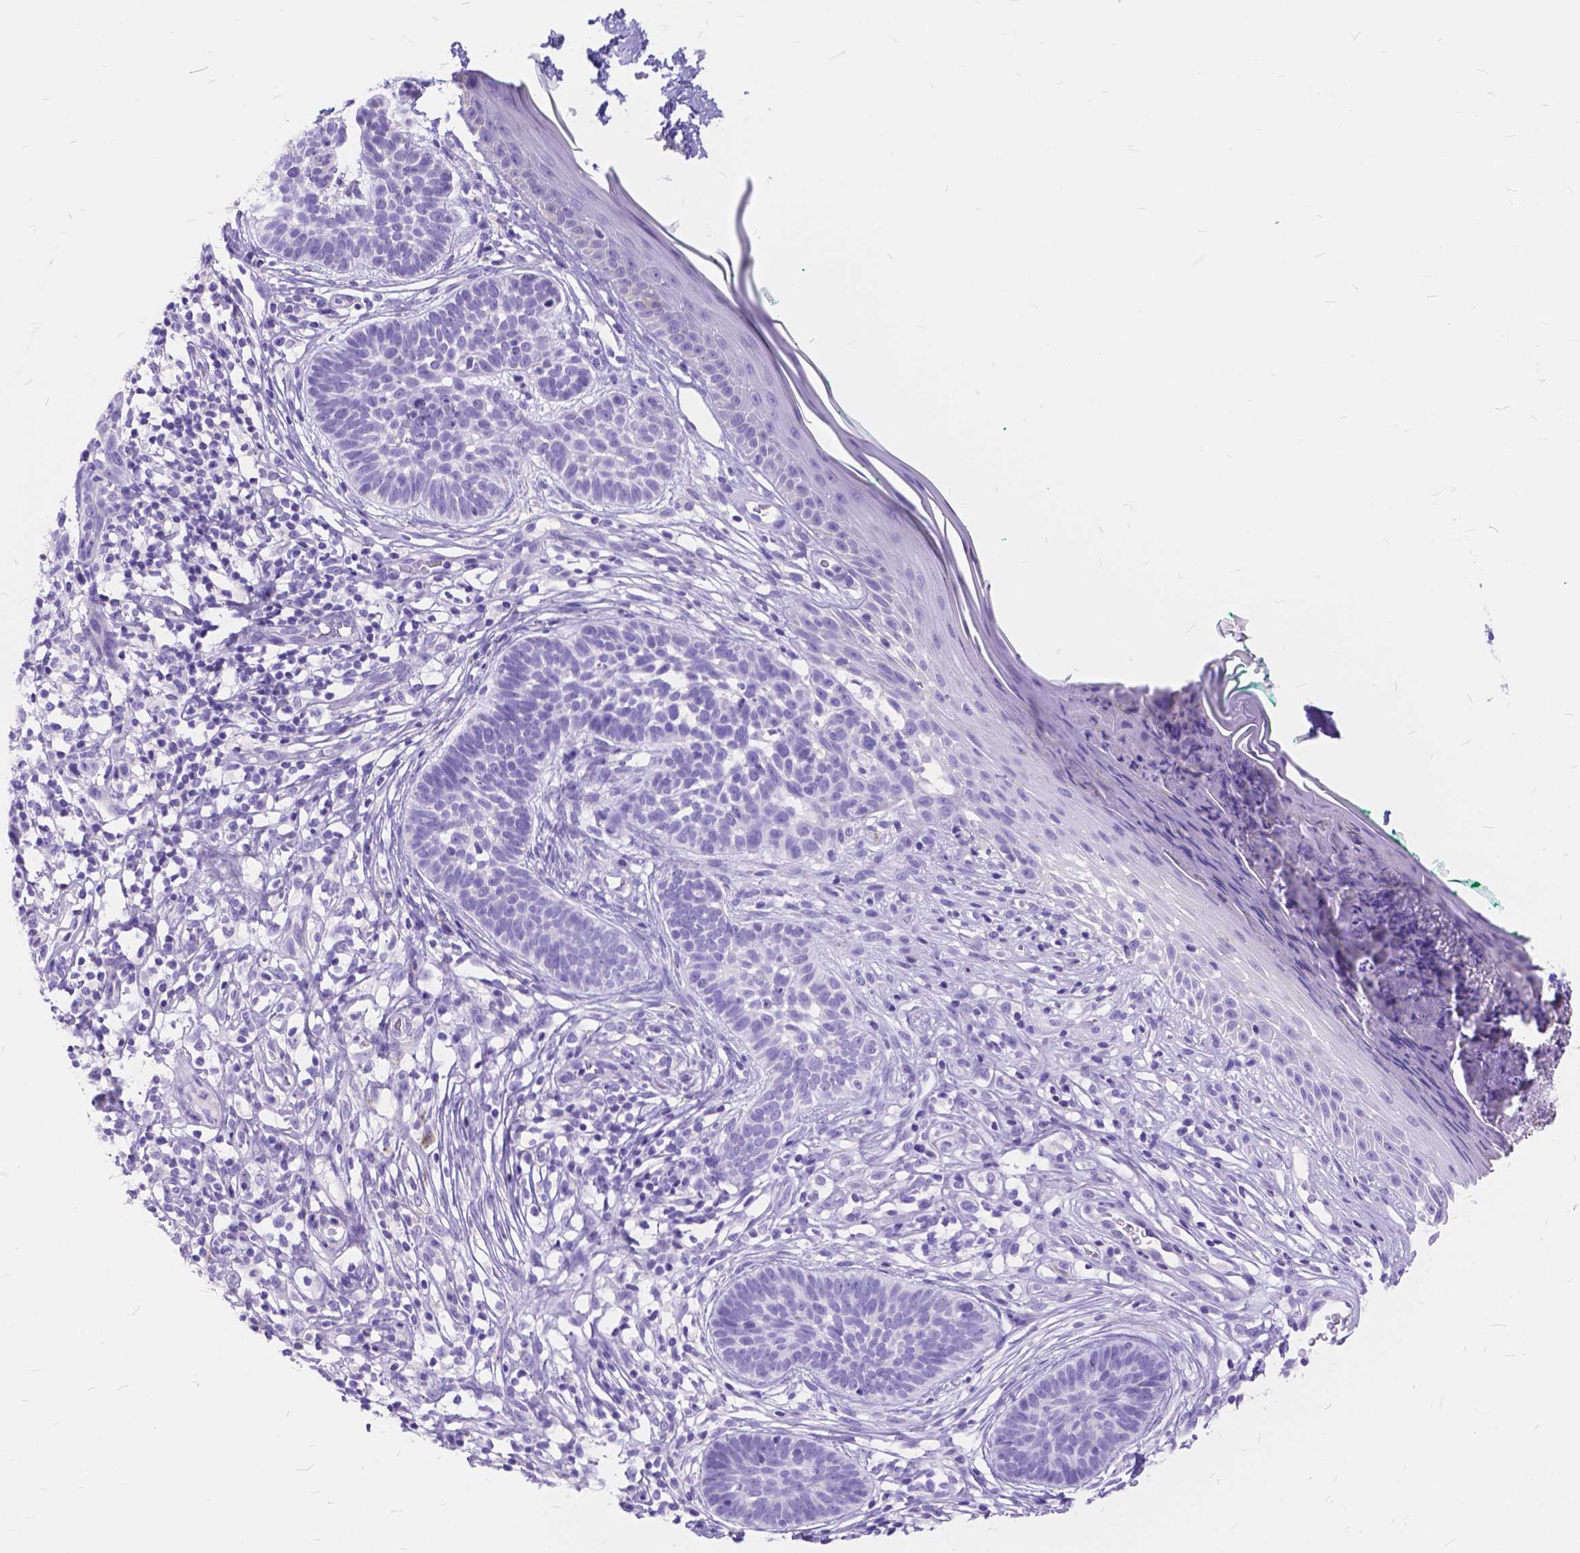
{"staining": {"intensity": "negative", "quantity": "none", "location": "none"}, "tissue": "skin cancer", "cell_type": "Tumor cells", "image_type": "cancer", "snomed": [{"axis": "morphology", "description": "Basal cell carcinoma"}, {"axis": "topography", "description": "Skin"}], "caption": "Tumor cells are negative for protein expression in human basal cell carcinoma (skin). (DAB (3,3'-diaminobenzidine) immunohistochemistry visualized using brightfield microscopy, high magnification).", "gene": "FOXL2", "patient": {"sex": "male", "age": 85}}